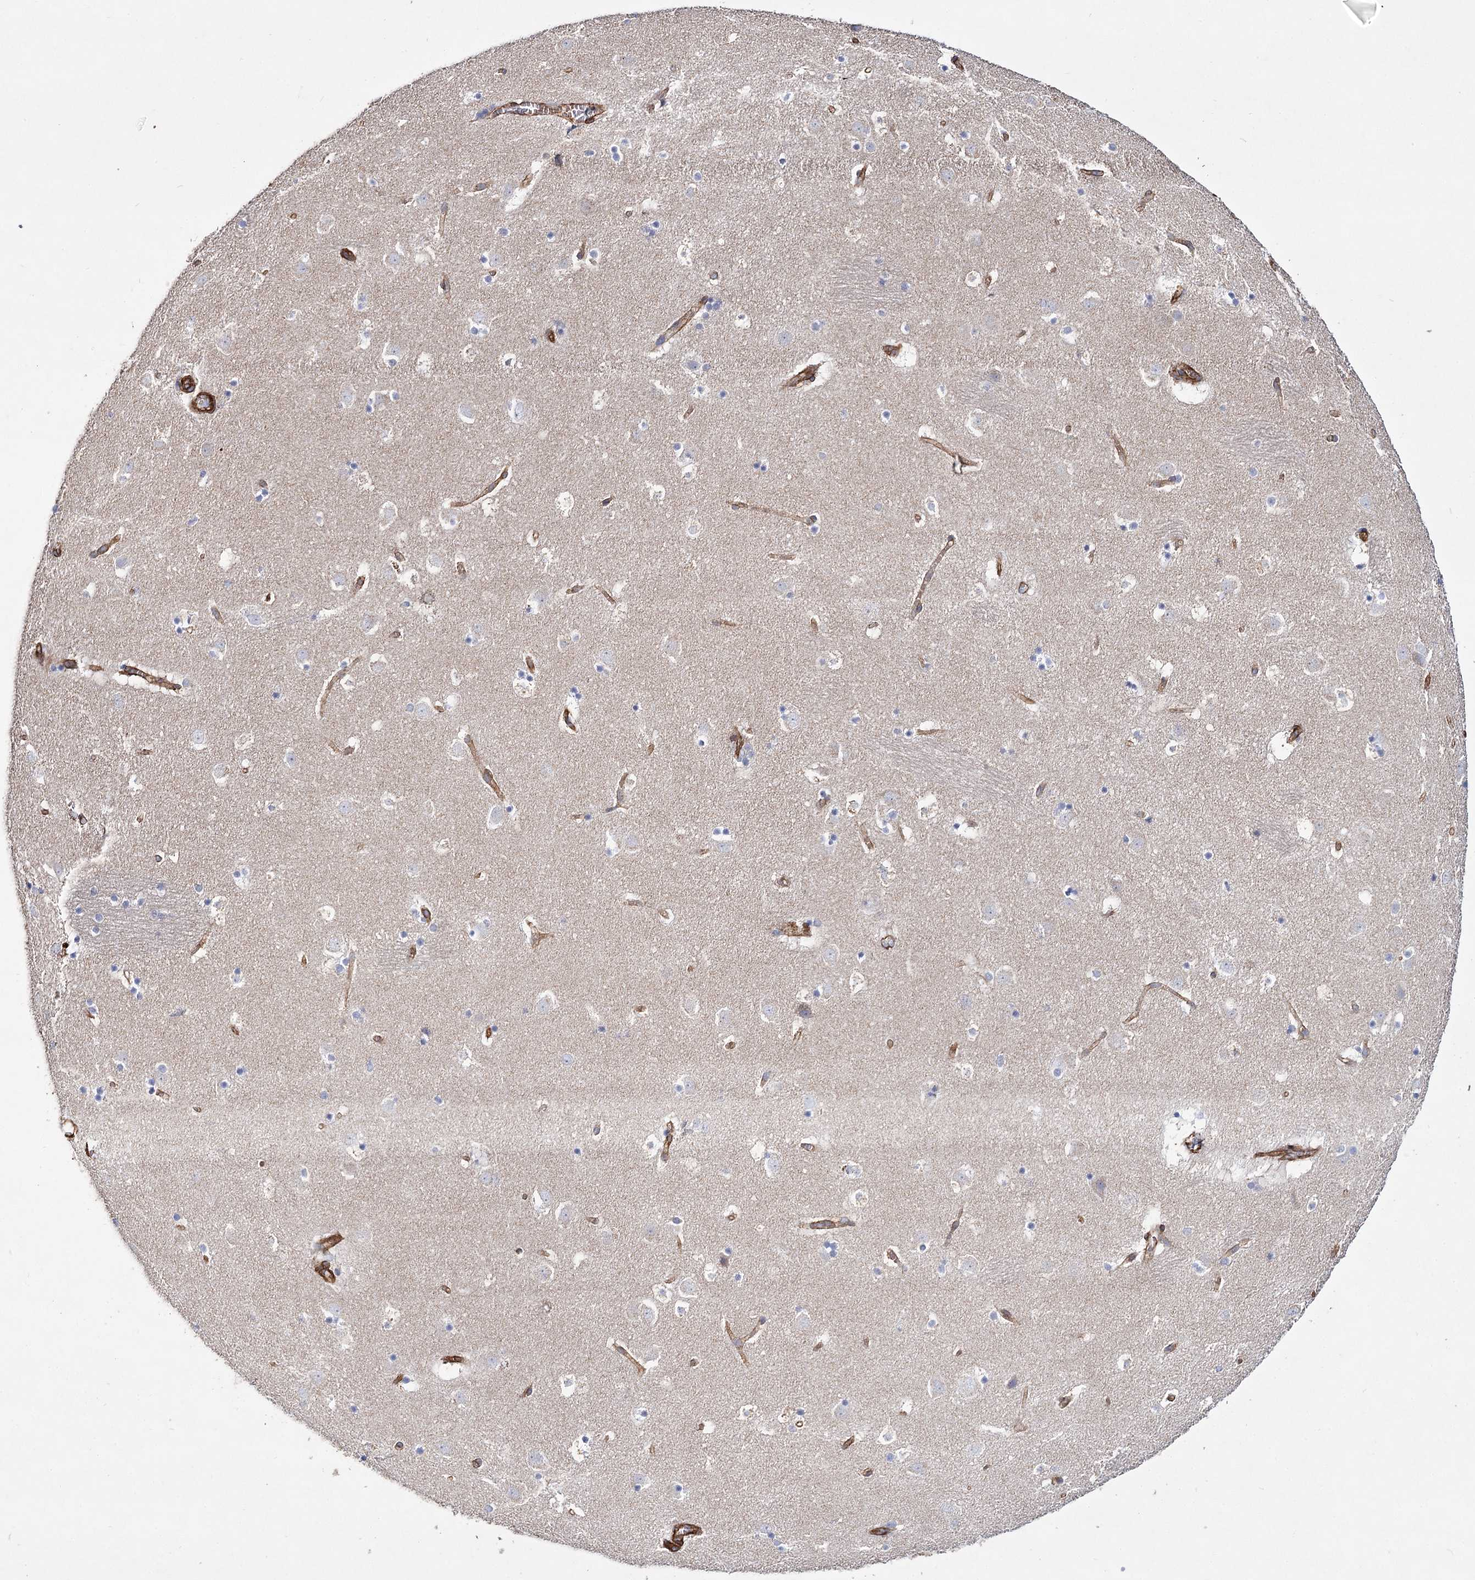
{"staining": {"intensity": "negative", "quantity": "none", "location": "none"}, "tissue": "caudate", "cell_type": "Glial cells", "image_type": "normal", "snomed": [{"axis": "morphology", "description": "Normal tissue, NOS"}, {"axis": "topography", "description": "Lateral ventricle wall"}], "caption": "Immunohistochemistry (IHC) of benign caudate reveals no staining in glial cells. Nuclei are stained in blue.", "gene": "TMEM164", "patient": {"sex": "male", "age": 45}}